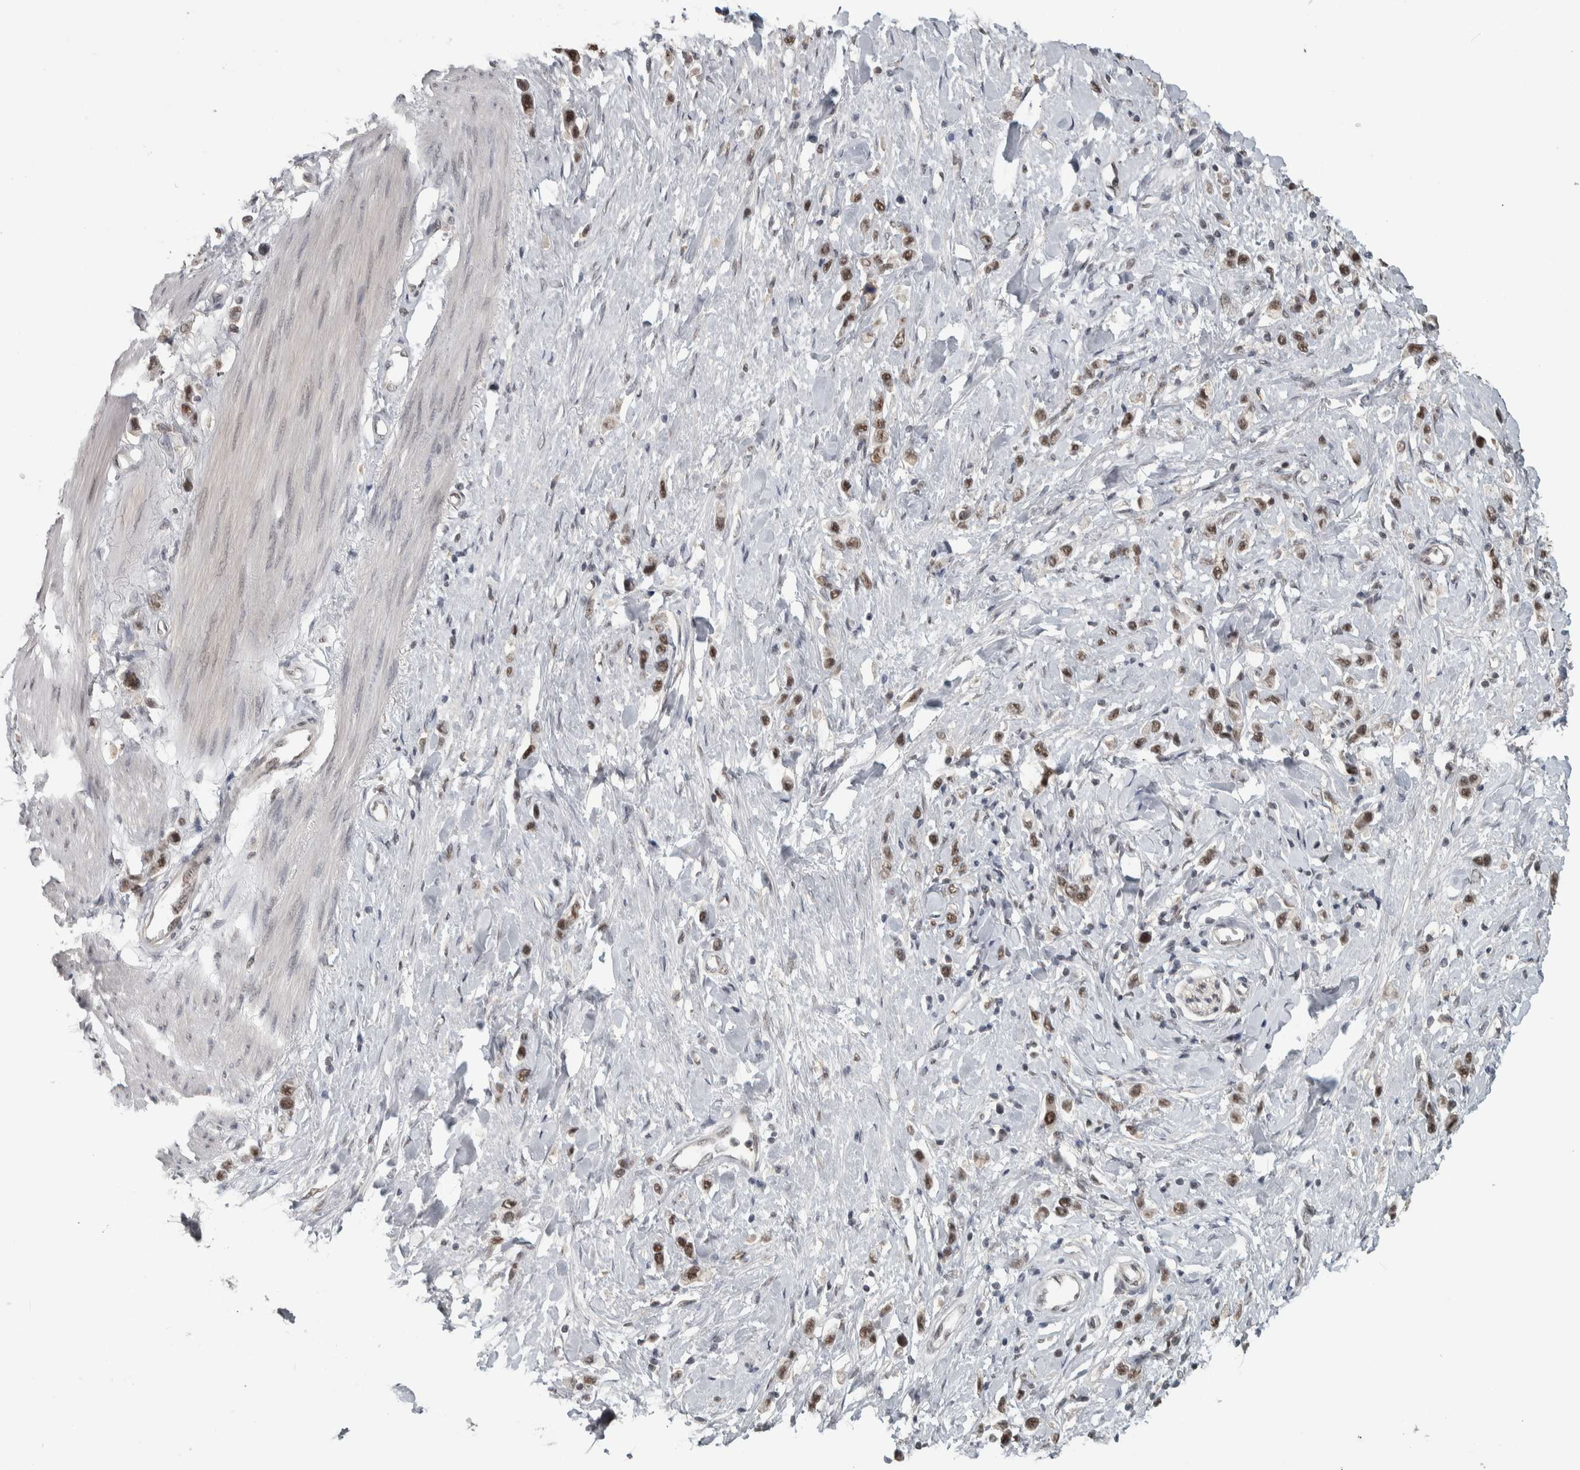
{"staining": {"intensity": "moderate", "quantity": ">75%", "location": "nuclear"}, "tissue": "stomach cancer", "cell_type": "Tumor cells", "image_type": "cancer", "snomed": [{"axis": "morphology", "description": "Adenocarcinoma, NOS"}, {"axis": "topography", "description": "Stomach"}], "caption": "Protein staining of stomach cancer (adenocarcinoma) tissue exhibits moderate nuclear positivity in about >75% of tumor cells. The staining was performed using DAB, with brown indicating positive protein expression. Nuclei are stained blue with hematoxylin.", "gene": "DDX42", "patient": {"sex": "female", "age": 65}}